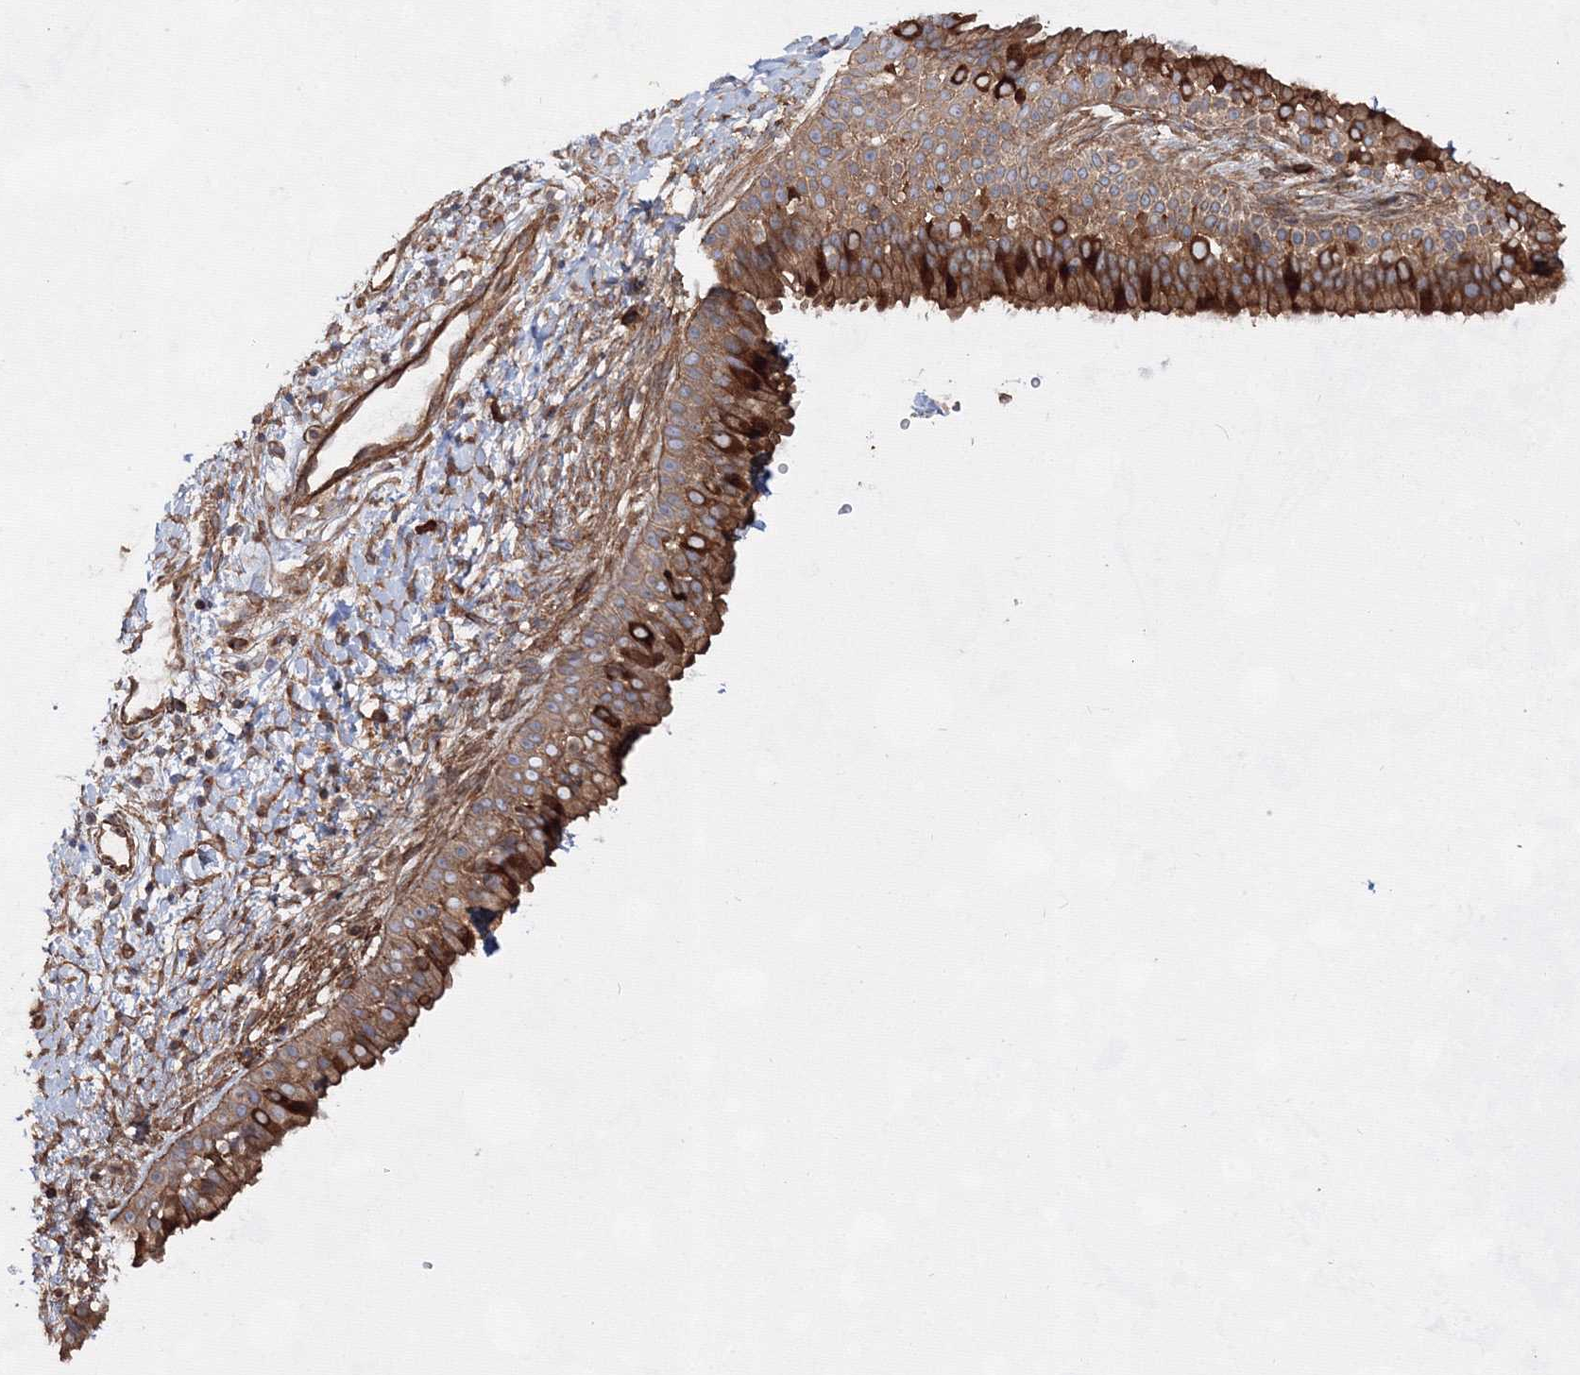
{"staining": {"intensity": "strong", "quantity": ">75%", "location": "cytoplasmic/membranous"}, "tissue": "nasopharynx", "cell_type": "Respiratory epithelial cells", "image_type": "normal", "snomed": [{"axis": "morphology", "description": "Normal tissue, NOS"}, {"axis": "topography", "description": "Nasopharynx"}], "caption": "Immunohistochemical staining of unremarkable human nasopharynx demonstrates >75% levels of strong cytoplasmic/membranous protein staining in about >75% of respiratory epithelial cells.", "gene": "EXOC6", "patient": {"sex": "male", "age": 22}}